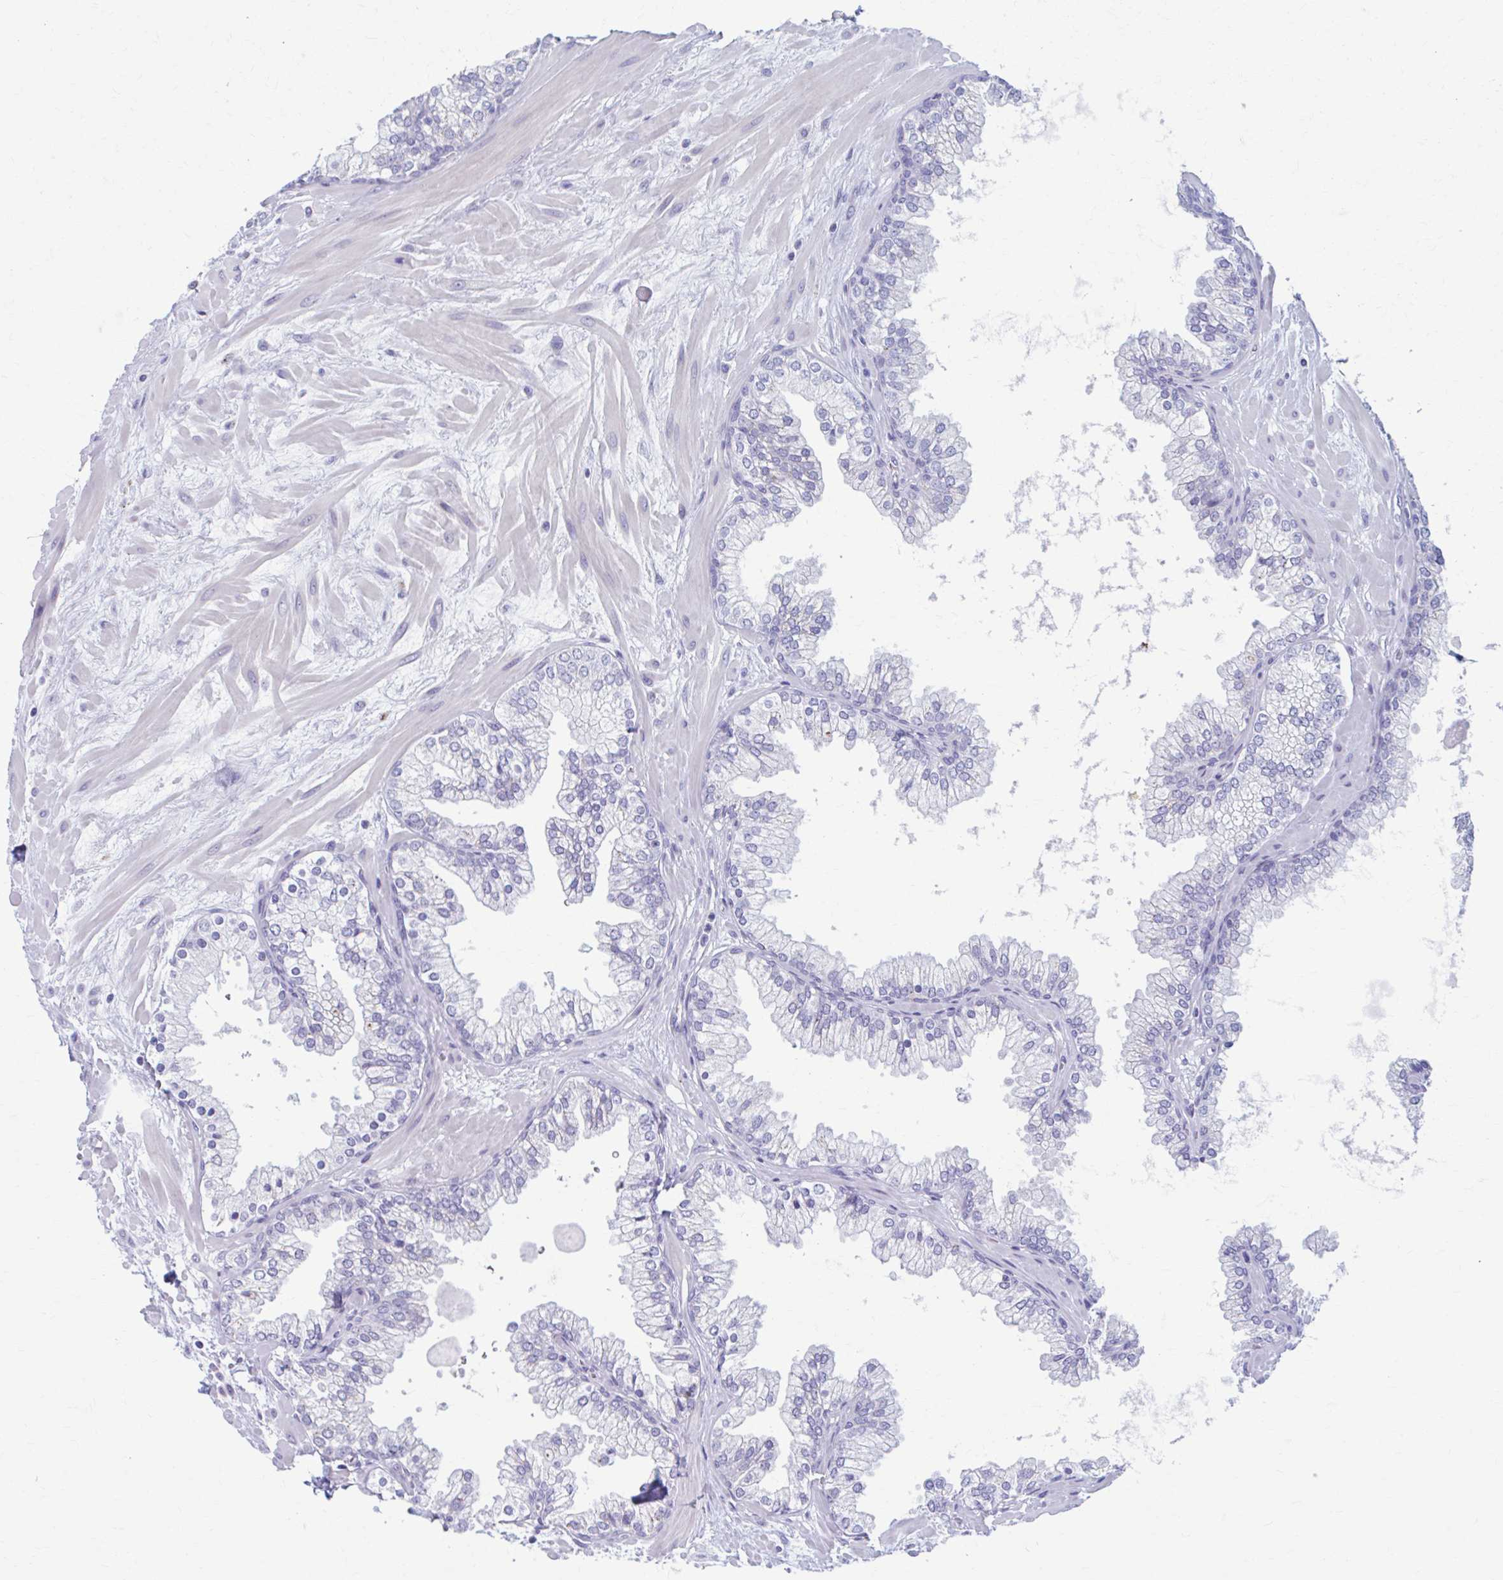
{"staining": {"intensity": "negative", "quantity": "none", "location": "none"}, "tissue": "prostate", "cell_type": "Glandular cells", "image_type": "normal", "snomed": [{"axis": "morphology", "description": "Normal tissue, NOS"}, {"axis": "topography", "description": "Prostate"}, {"axis": "topography", "description": "Peripheral nerve tissue"}], "caption": "Histopathology image shows no significant protein staining in glandular cells of benign prostate.", "gene": "C12orf71", "patient": {"sex": "male", "age": 61}}